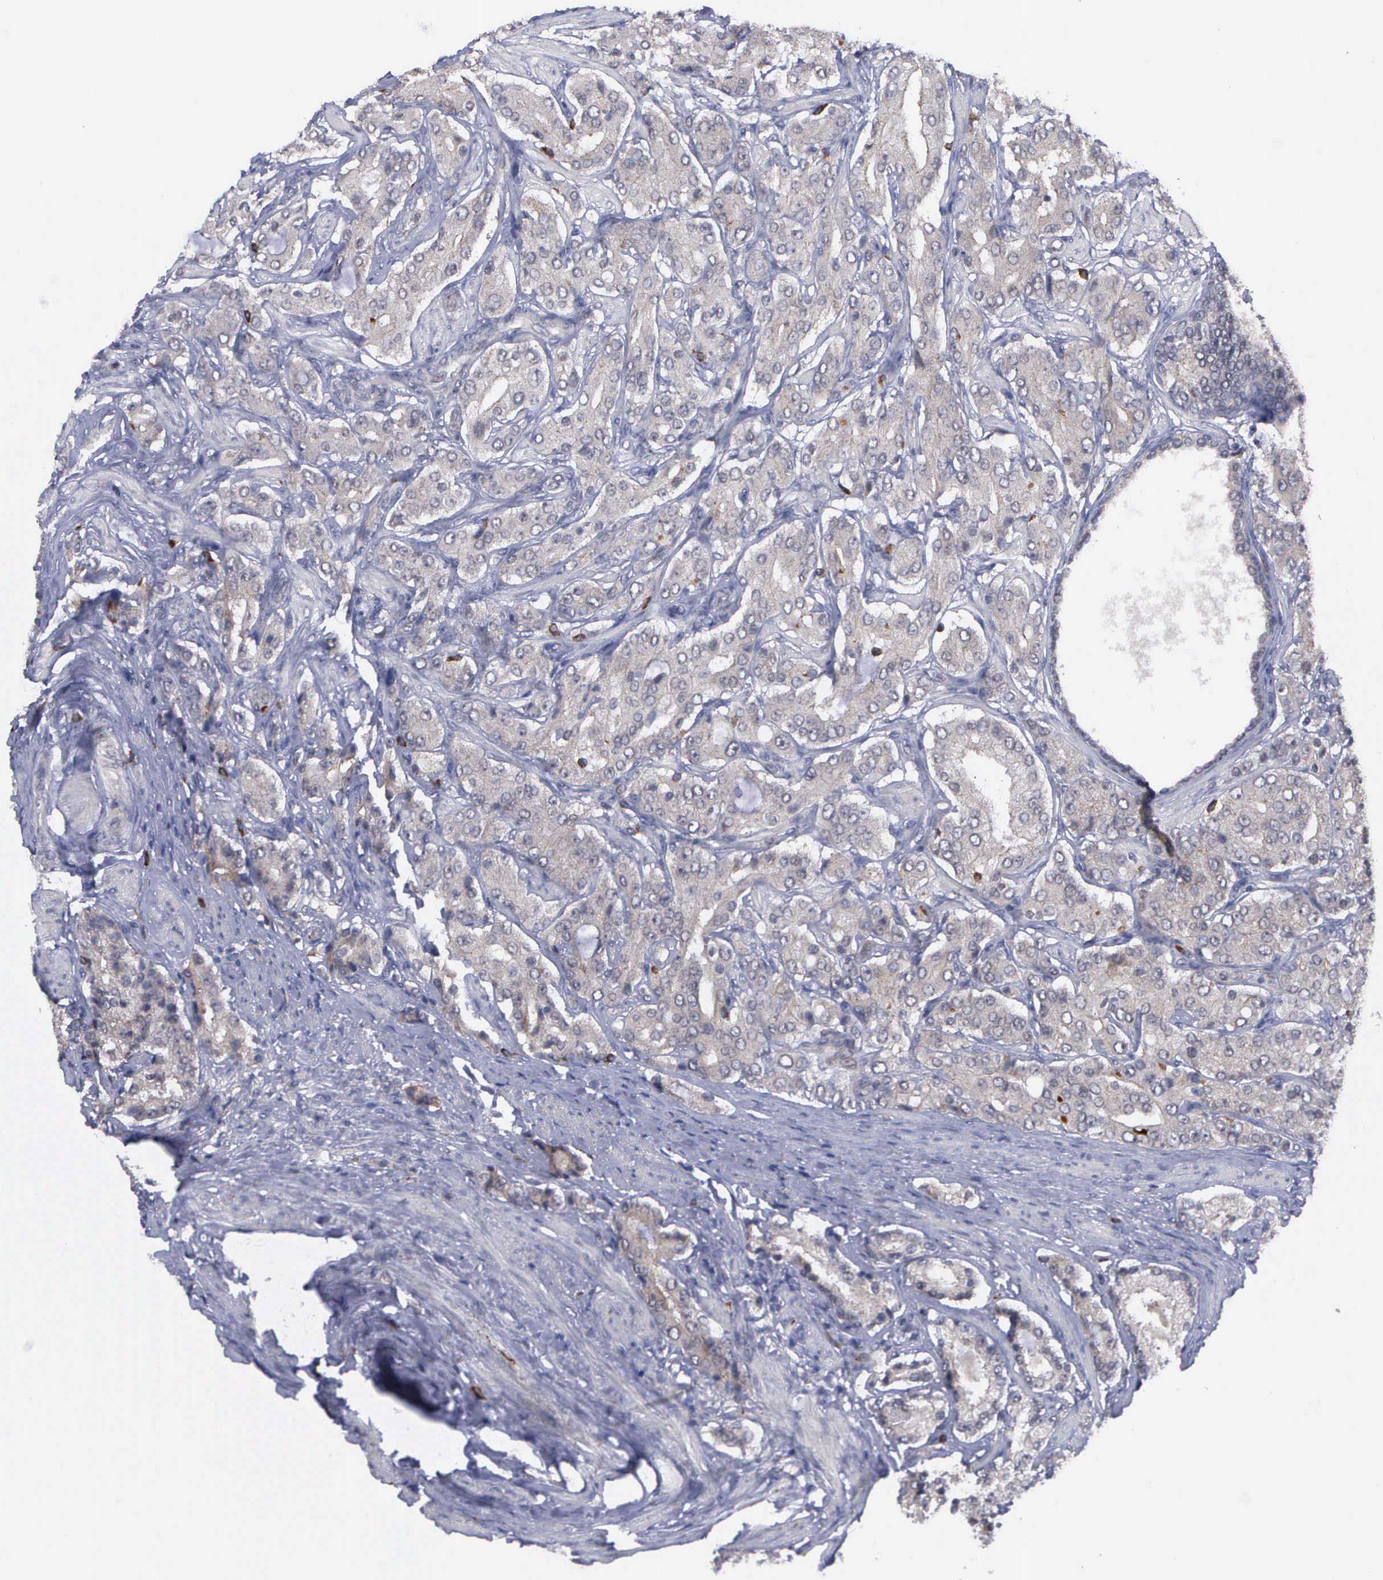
{"staining": {"intensity": "weak", "quantity": "25%-75%", "location": "cytoplasmic/membranous"}, "tissue": "prostate cancer", "cell_type": "Tumor cells", "image_type": "cancer", "snomed": [{"axis": "morphology", "description": "Adenocarcinoma, Medium grade"}, {"axis": "topography", "description": "Prostate"}], "caption": "Immunohistochemistry (IHC) (DAB (3,3'-diaminobenzidine)) staining of human prostate cancer (medium-grade adenocarcinoma) displays weak cytoplasmic/membranous protein expression in about 25%-75% of tumor cells.", "gene": "MAP3K9", "patient": {"sex": "male", "age": 72}}